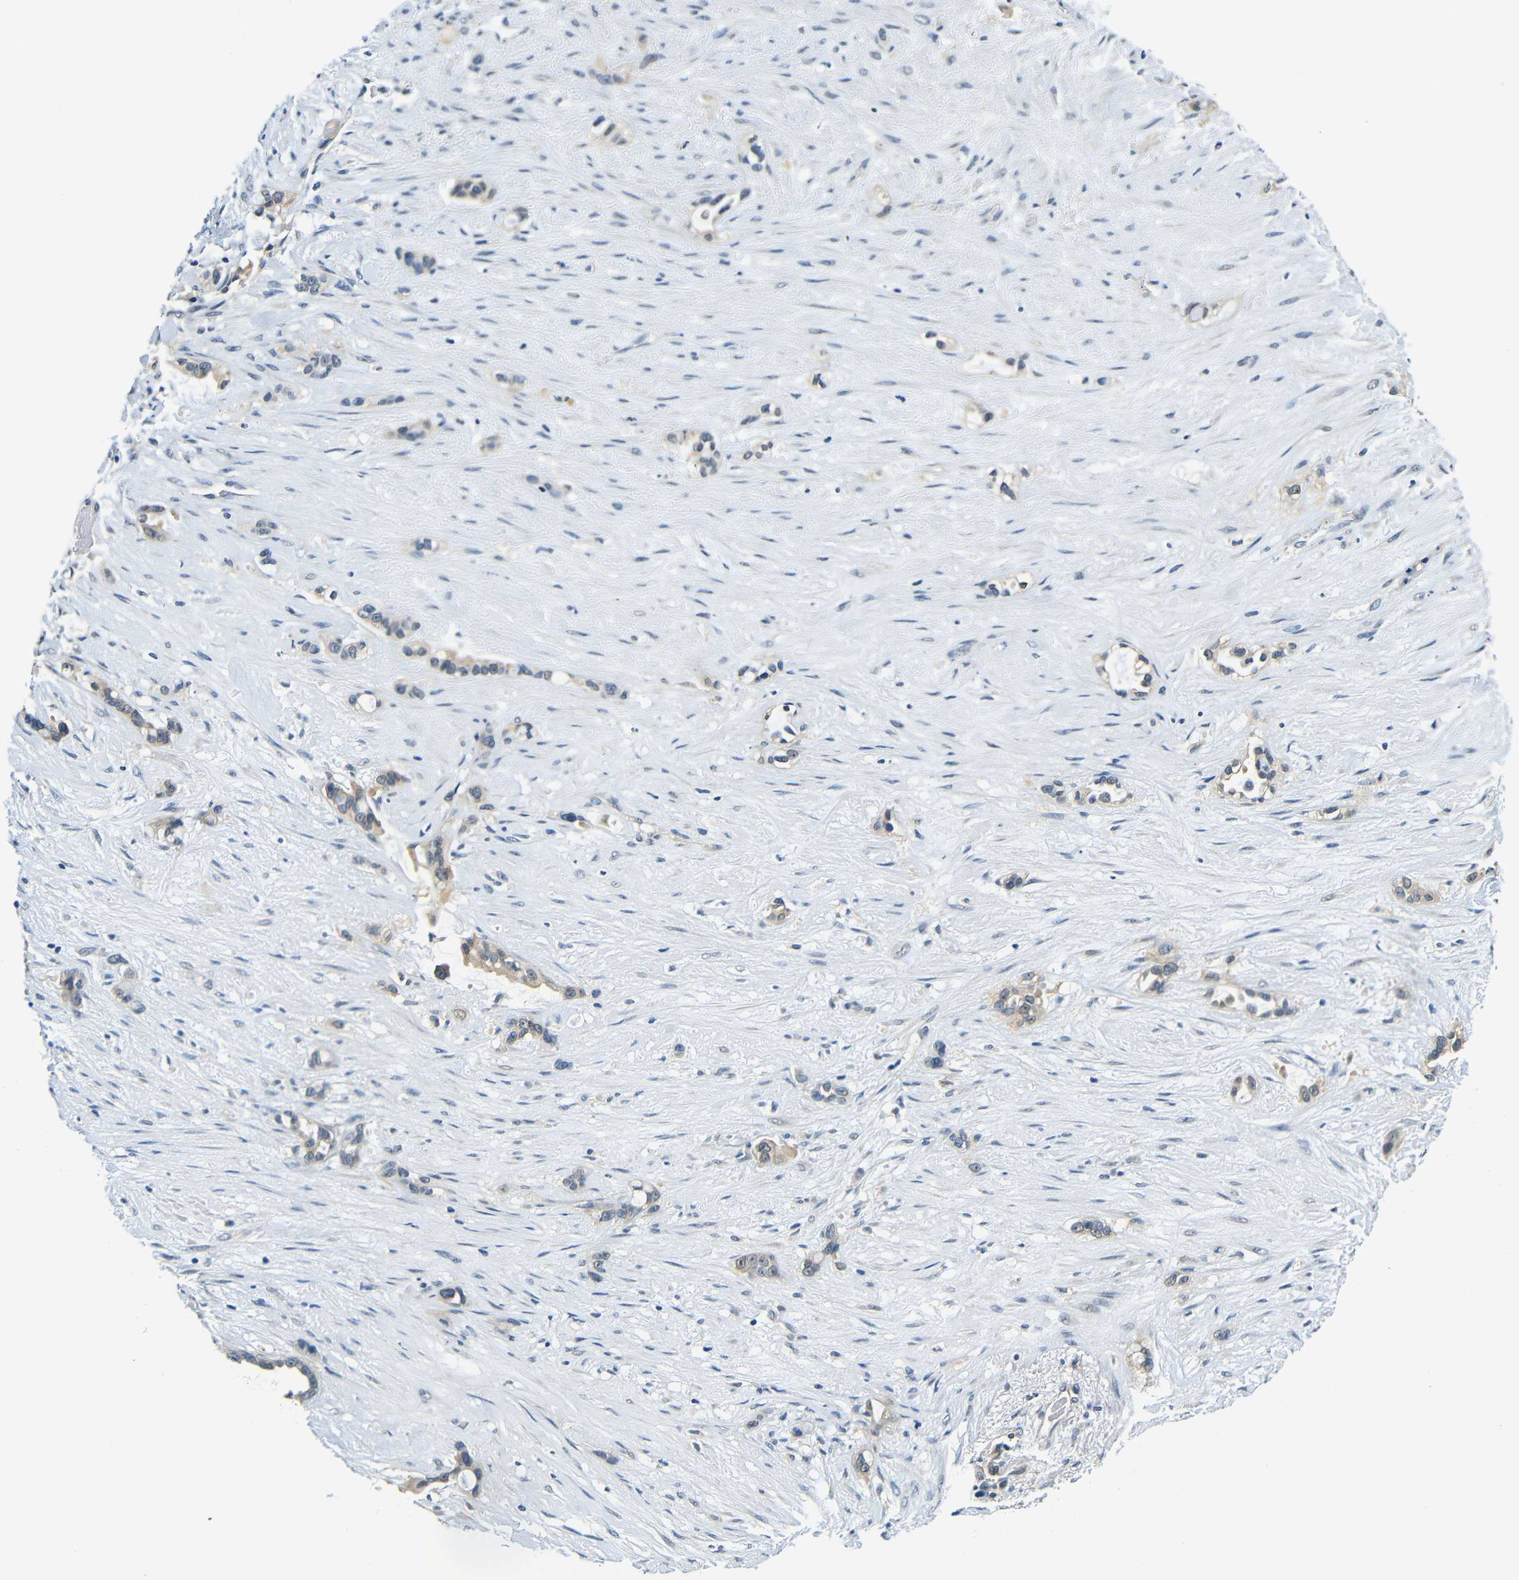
{"staining": {"intensity": "weak", "quantity": ">75%", "location": "cytoplasmic/membranous"}, "tissue": "liver cancer", "cell_type": "Tumor cells", "image_type": "cancer", "snomed": [{"axis": "morphology", "description": "Cholangiocarcinoma"}, {"axis": "topography", "description": "Liver"}], "caption": "Liver cancer was stained to show a protein in brown. There is low levels of weak cytoplasmic/membranous expression in about >75% of tumor cells.", "gene": "ADAP1", "patient": {"sex": "female", "age": 65}}